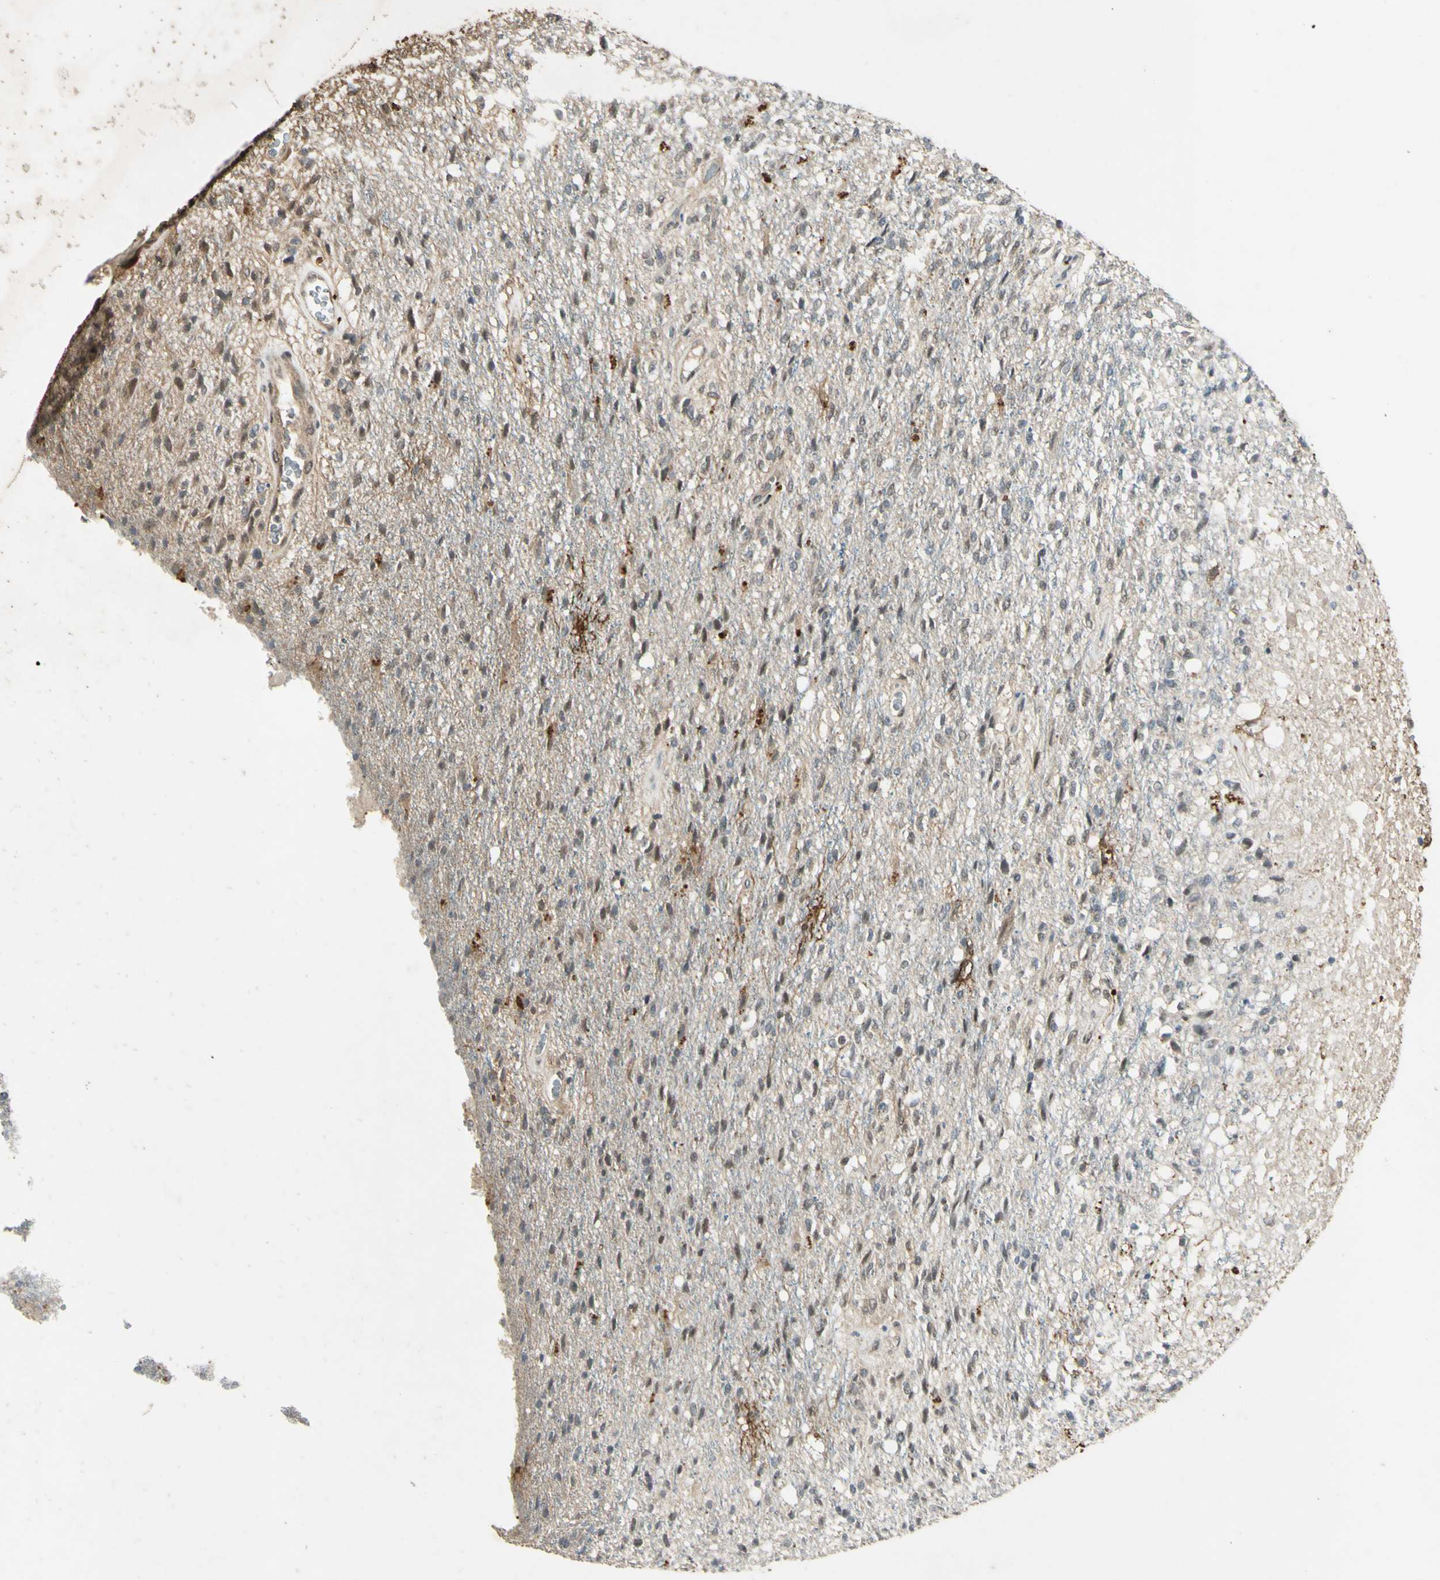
{"staining": {"intensity": "weak", "quantity": "<25%", "location": "cytoplasmic/membranous"}, "tissue": "glioma", "cell_type": "Tumor cells", "image_type": "cancer", "snomed": [{"axis": "morphology", "description": "Normal tissue, NOS"}, {"axis": "morphology", "description": "Glioma, malignant, High grade"}, {"axis": "topography", "description": "Cerebral cortex"}], "caption": "An image of malignant glioma (high-grade) stained for a protein reveals no brown staining in tumor cells. (Immunohistochemistry (ihc), brightfield microscopy, high magnification).", "gene": "PSMD5", "patient": {"sex": "male", "age": 77}}